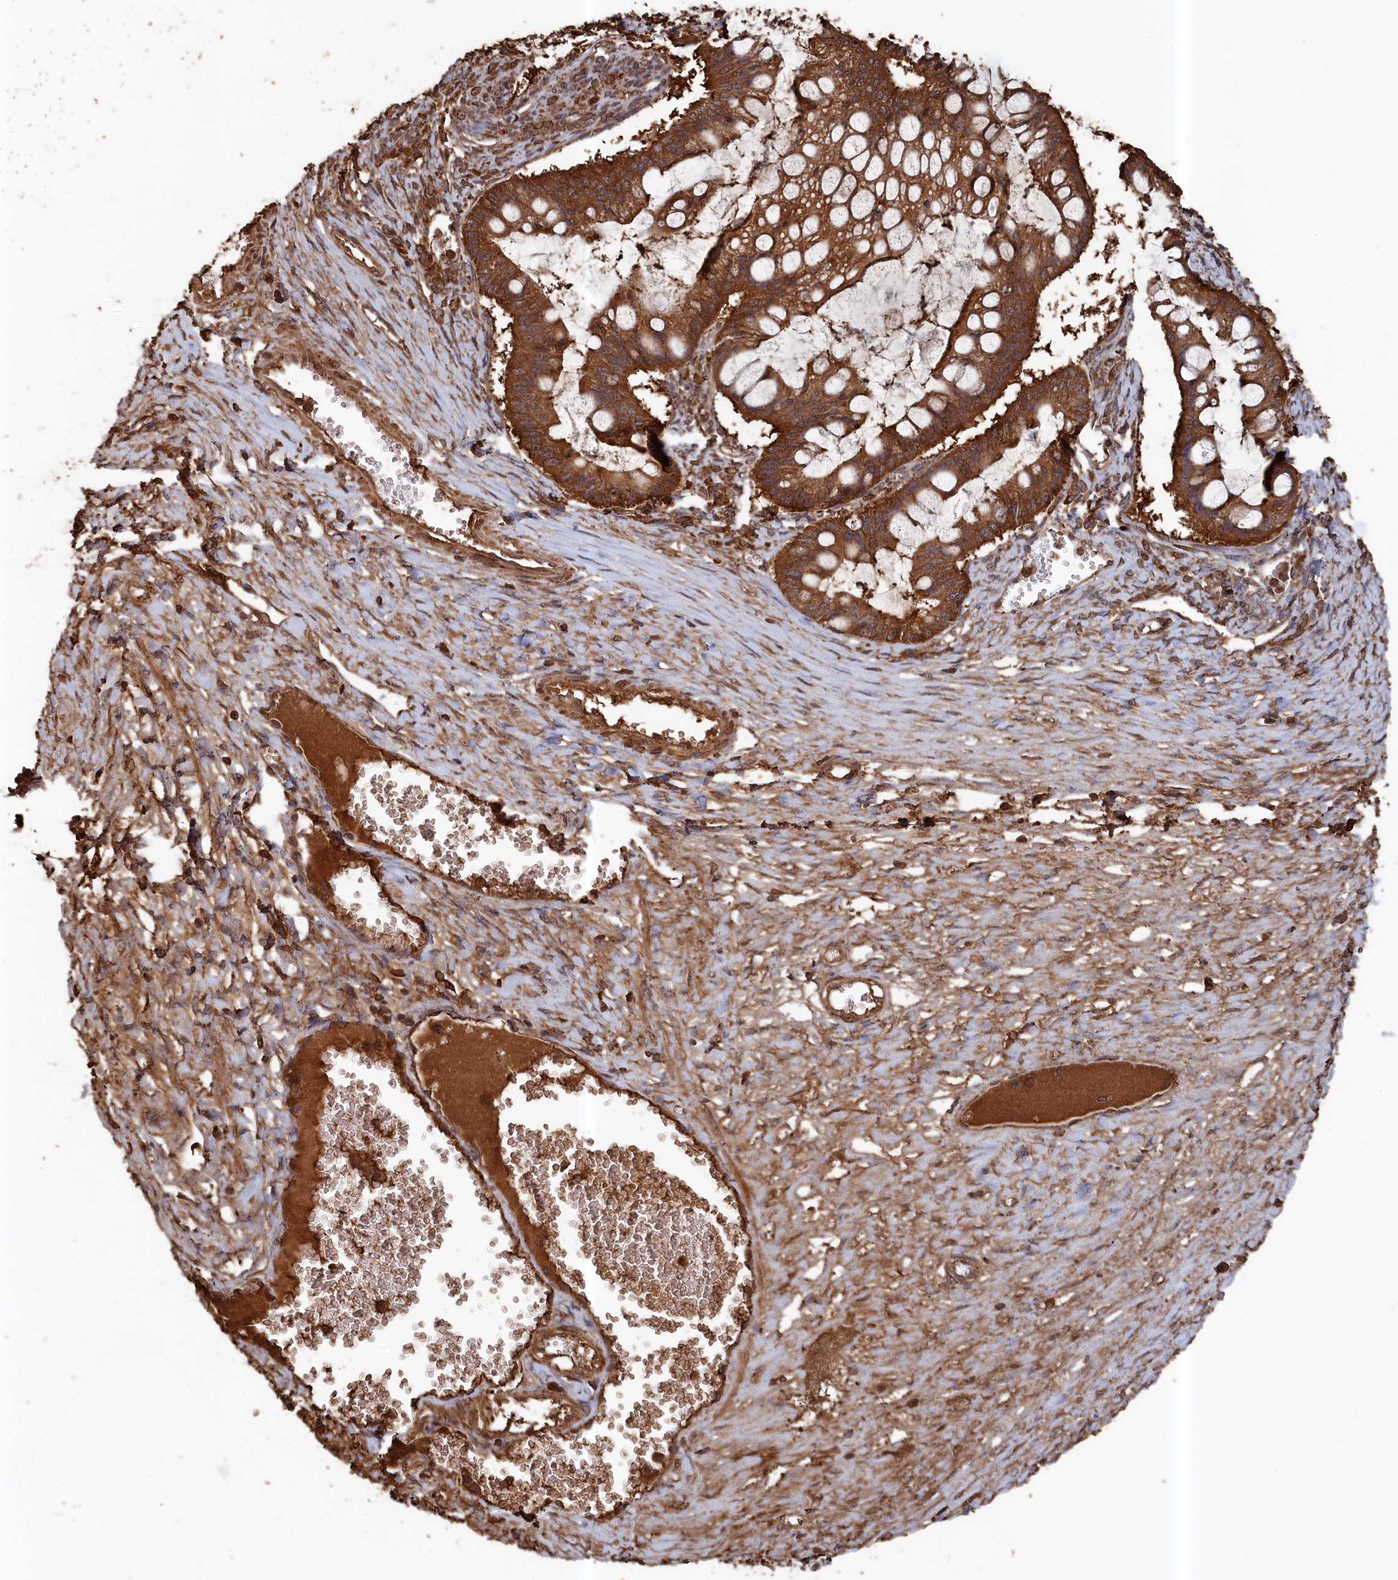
{"staining": {"intensity": "strong", "quantity": ">75%", "location": "cytoplasmic/membranous"}, "tissue": "ovarian cancer", "cell_type": "Tumor cells", "image_type": "cancer", "snomed": [{"axis": "morphology", "description": "Cystadenocarcinoma, mucinous, NOS"}, {"axis": "topography", "description": "Ovary"}], "caption": "Mucinous cystadenocarcinoma (ovarian) stained with a protein marker reveals strong staining in tumor cells.", "gene": "SNX33", "patient": {"sex": "female", "age": 73}}